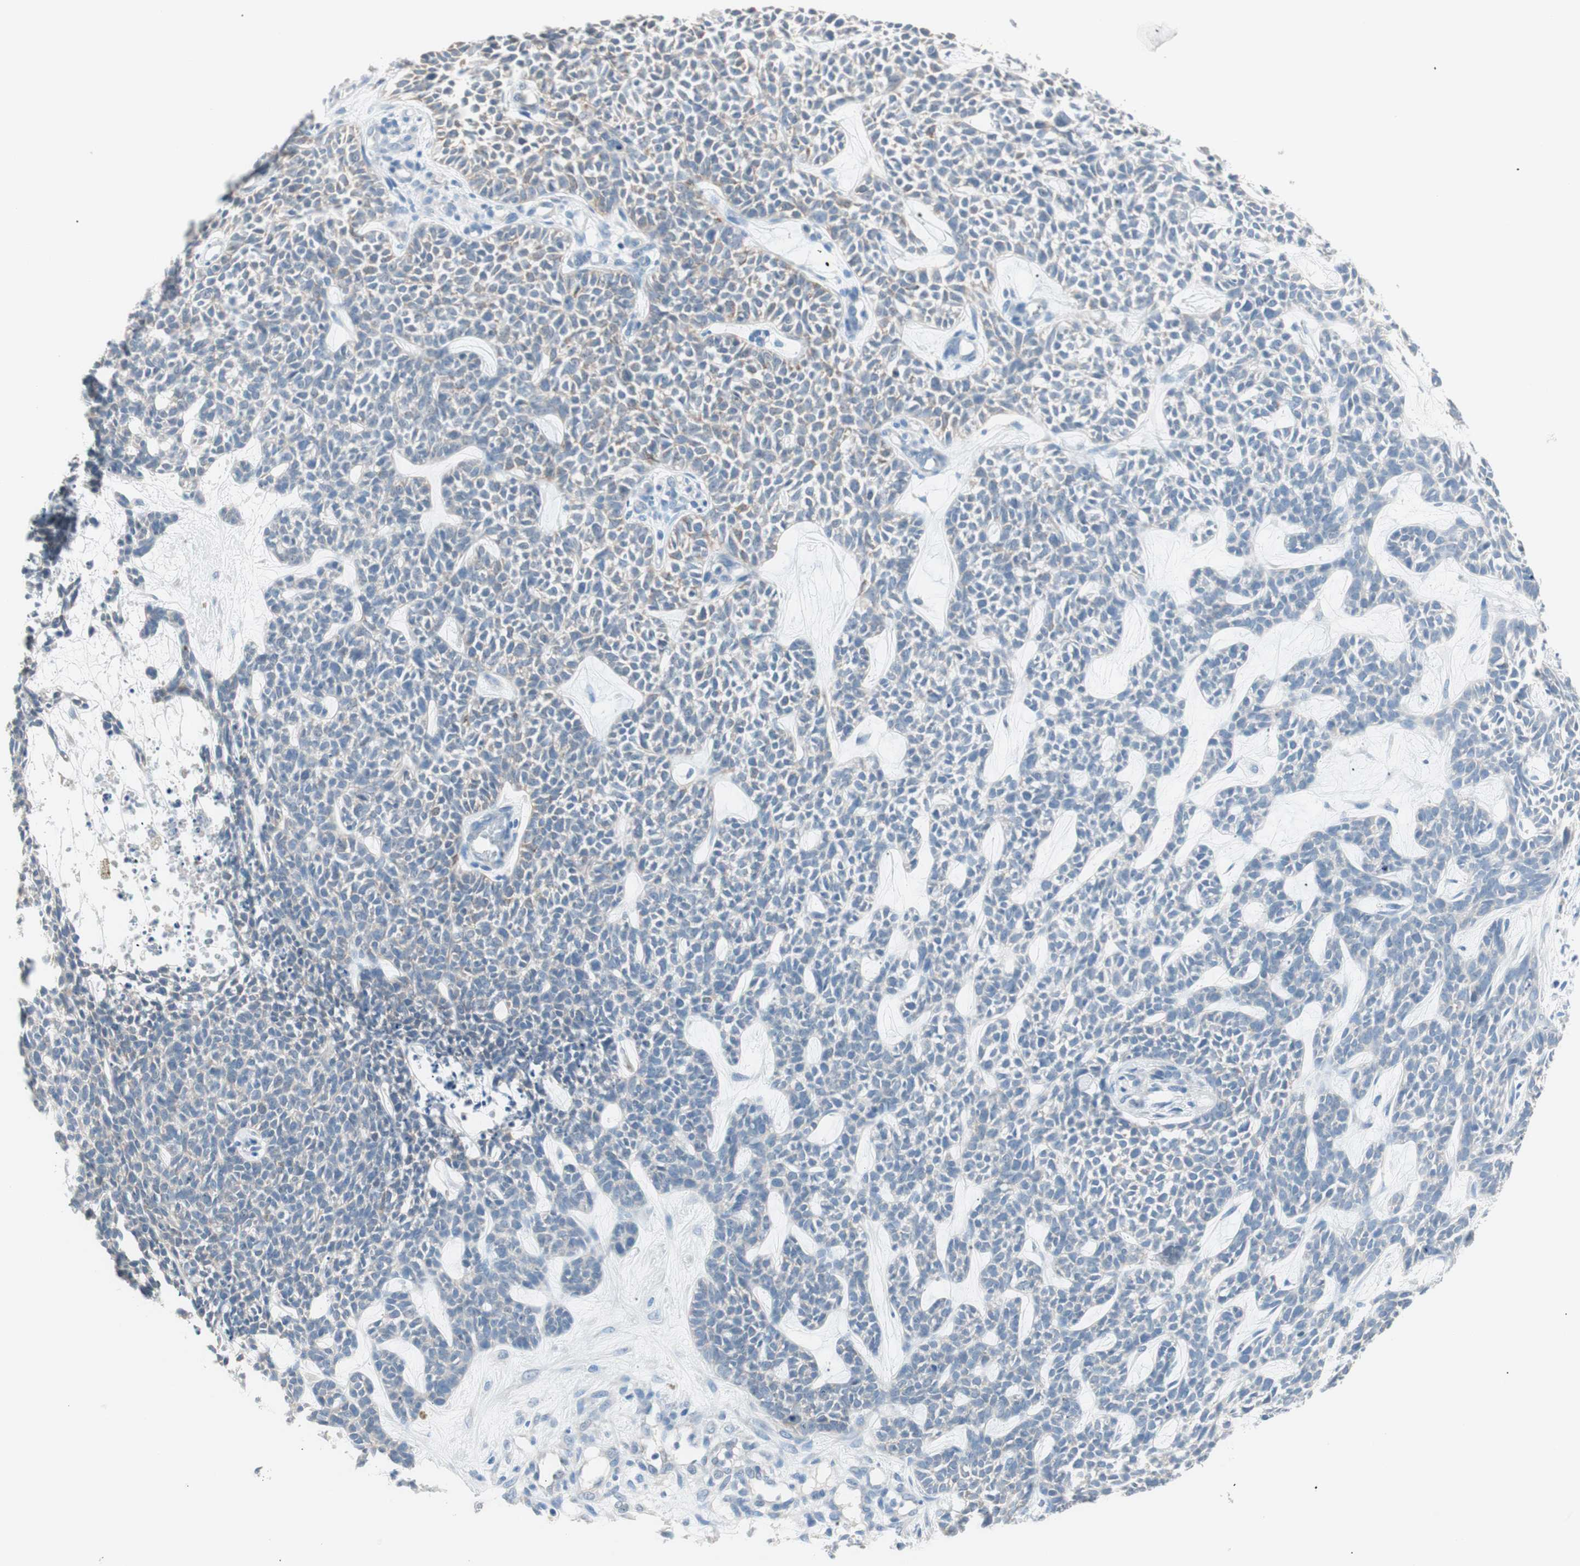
{"staining": {"intensity": "negative", "quantity": "none", "location": "none"}, "tissue": "skin cancer", "cell_type": "Tumor cells", "image_type": "cancer", "snomed": [{"axis": "morphology", "description": "Basal cell carcinoma"}, {"axis": "topography", "description": "Skin"}], "caption": "Basal cell carcinoma (skin) stained for a protein using immunohistochemistry (IHC) shows no positivity tumor cells.", "gene": "VIL1", "patient": {"sex": "female", "age": 84}}